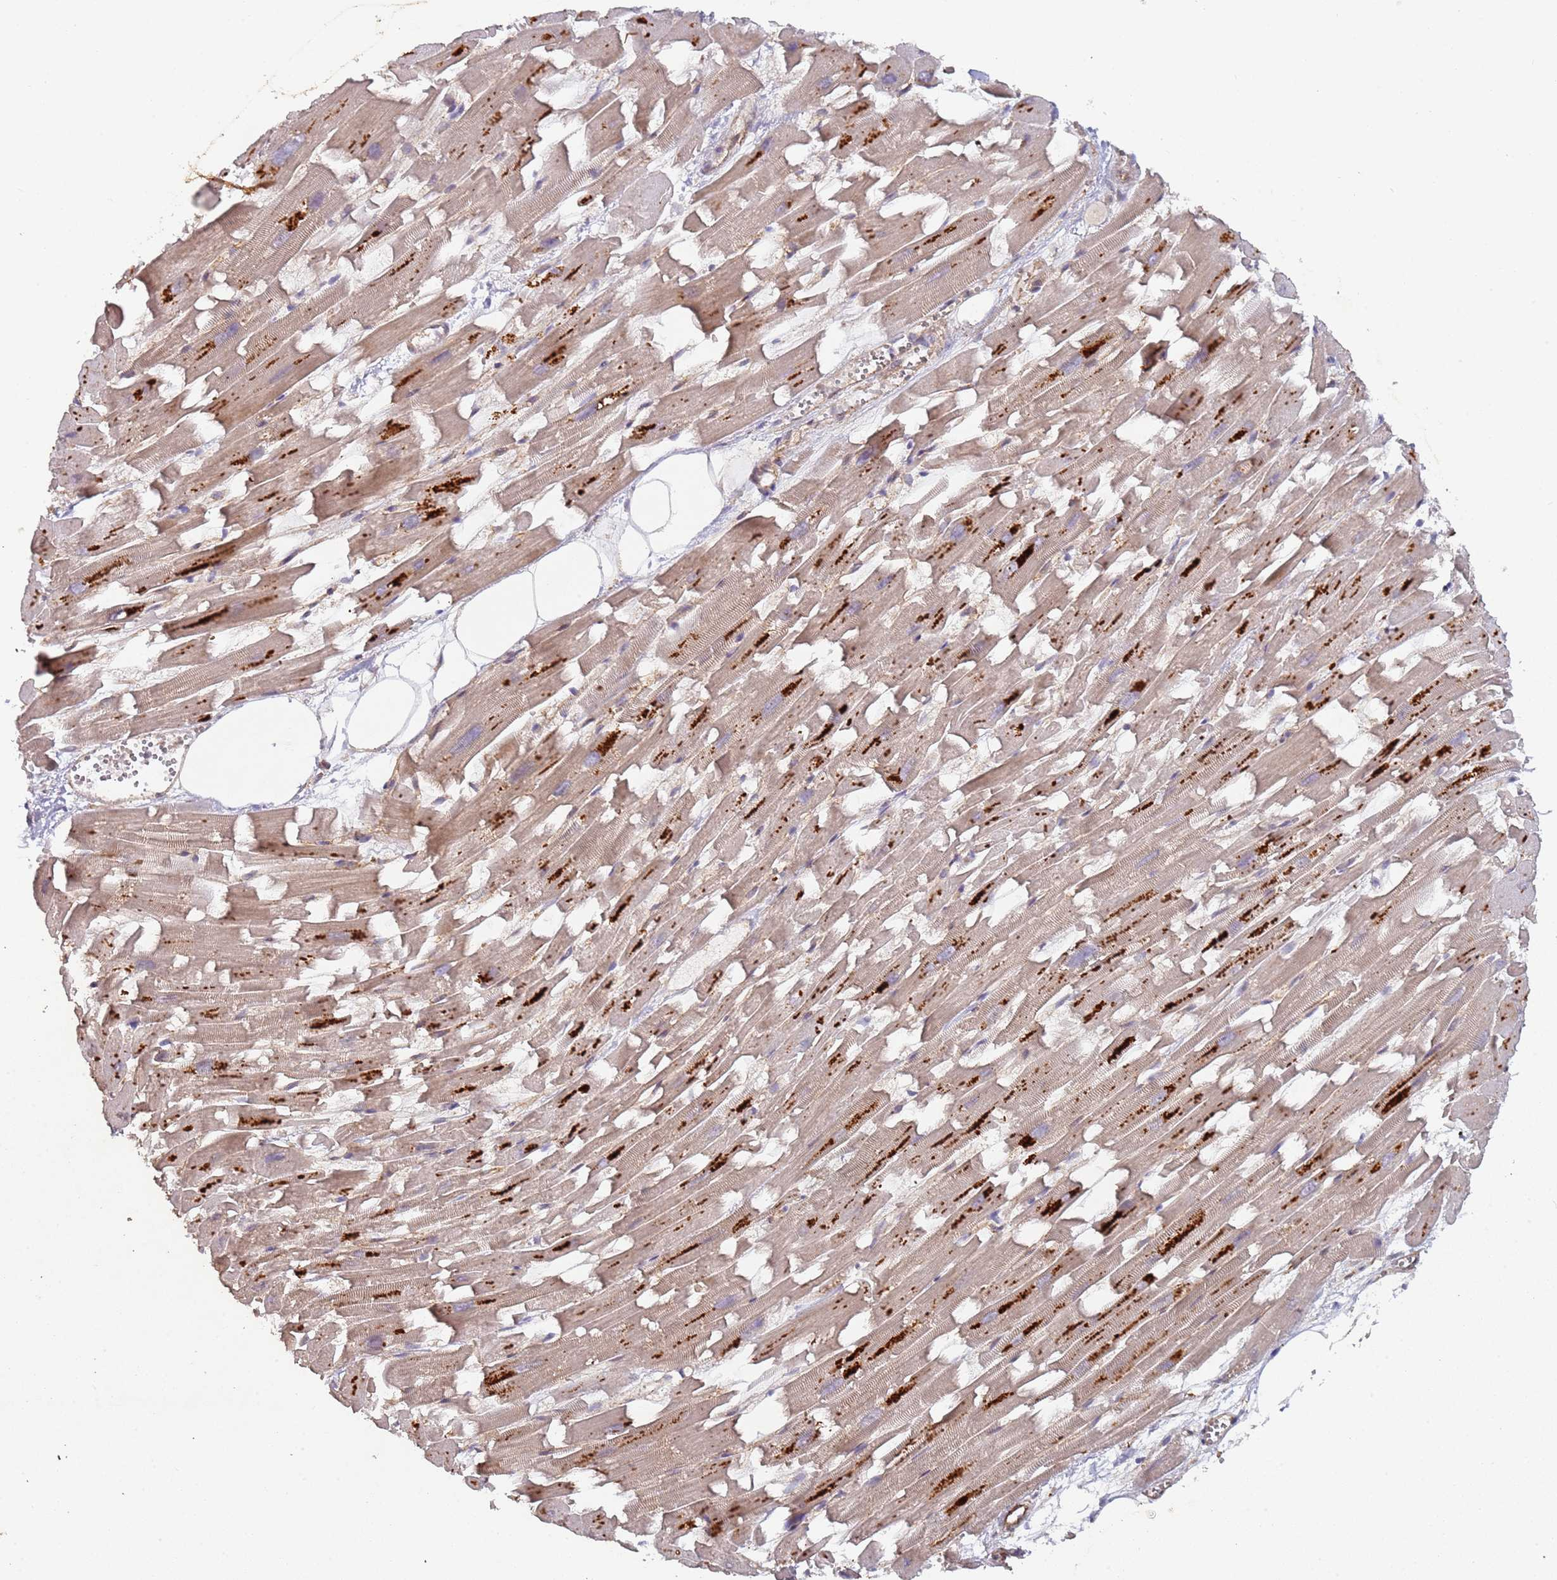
{"staining": {"intensity": "weak", "quantity": ">75%", "location": "cytoplasmic/membranous"}, "tissue": "heart muscle", "cell_type": "Cardiomyocytes", "image_type": "normal", "snomed": [{"axis": "morphology", "description": "Normal tissue, NOS"}, {"axis": "topography", "description": "Heart"}], "caption": "Heart muscle stained with IHC shows weak cytoplasmic/membranous staining in approximately >75% of cardiomyocytes. (DAB (3,3'-diaminobenzidine) IHC with brightfield microscopy, high magnification).", "gene": "KANSL1L", "patient": {"sex": "female", "age": 64}}